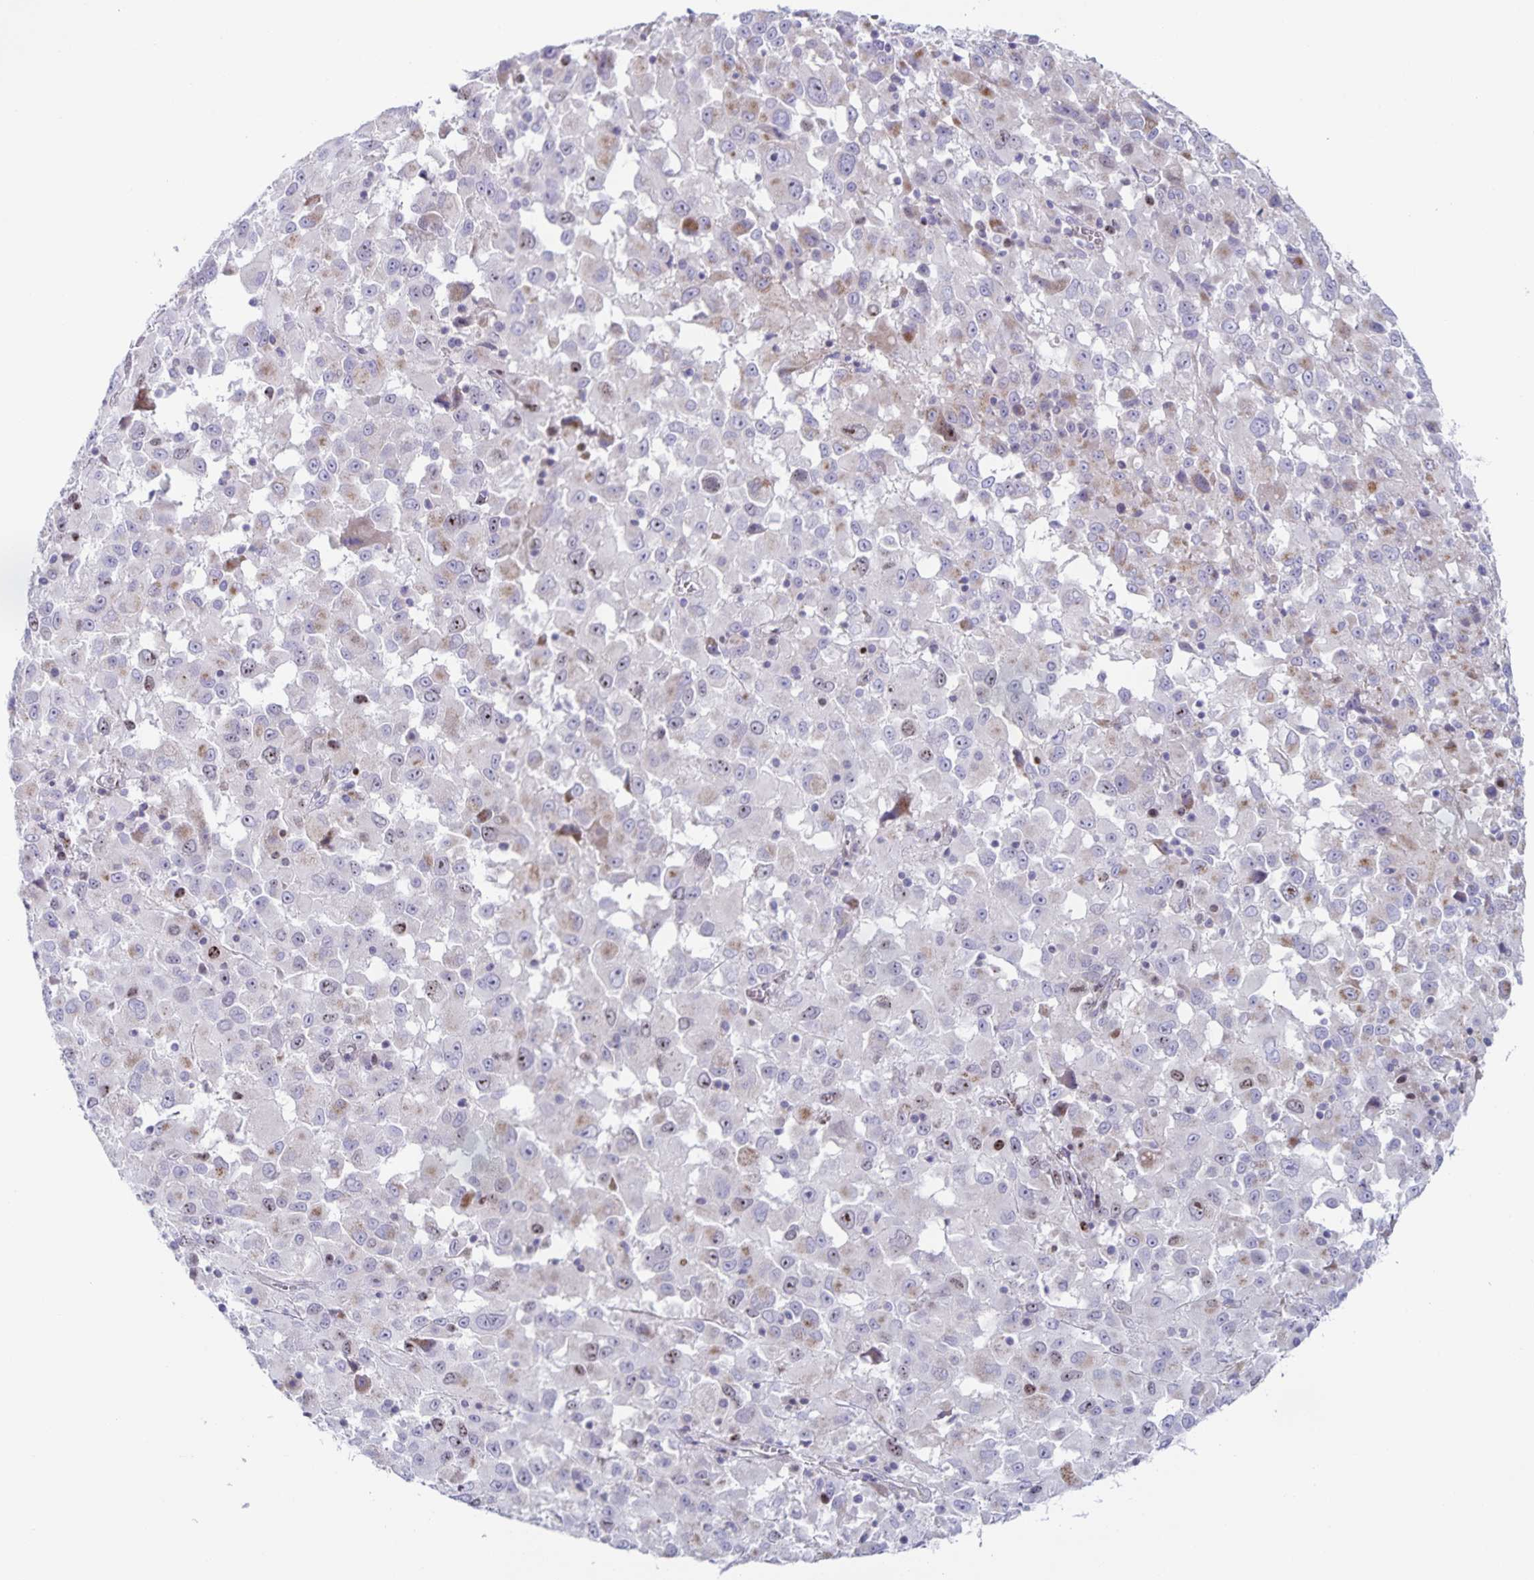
{"staining": {"intensity": "weak", "quantity": "<25%", "location": "cytoplasmic/membranous,nuclear"}, "tissue": "melanoma", "cell_type": "Tumor cells", "image_type": "cancer", "snomed": [{"axis": "morphology", "description": "Malignant melanoma, Metastatic site"}, {"axis": "topography", "description": "Soft tissue"}], "caption": "High magnification brightfield microscopy of malignant melanoma (metastatic site) stained with DAB (brown) and counterstained with hematoxylin (blue): tumor cells show no significant staining. (Stains: DAB (3,3'-diaminobenzidine) IHC with hematoxylin counter stain, Microscopy: brightfield microscopy at high magnification).", "gene": "CENPH", "patient": {"sex": "male", "age": 50}}